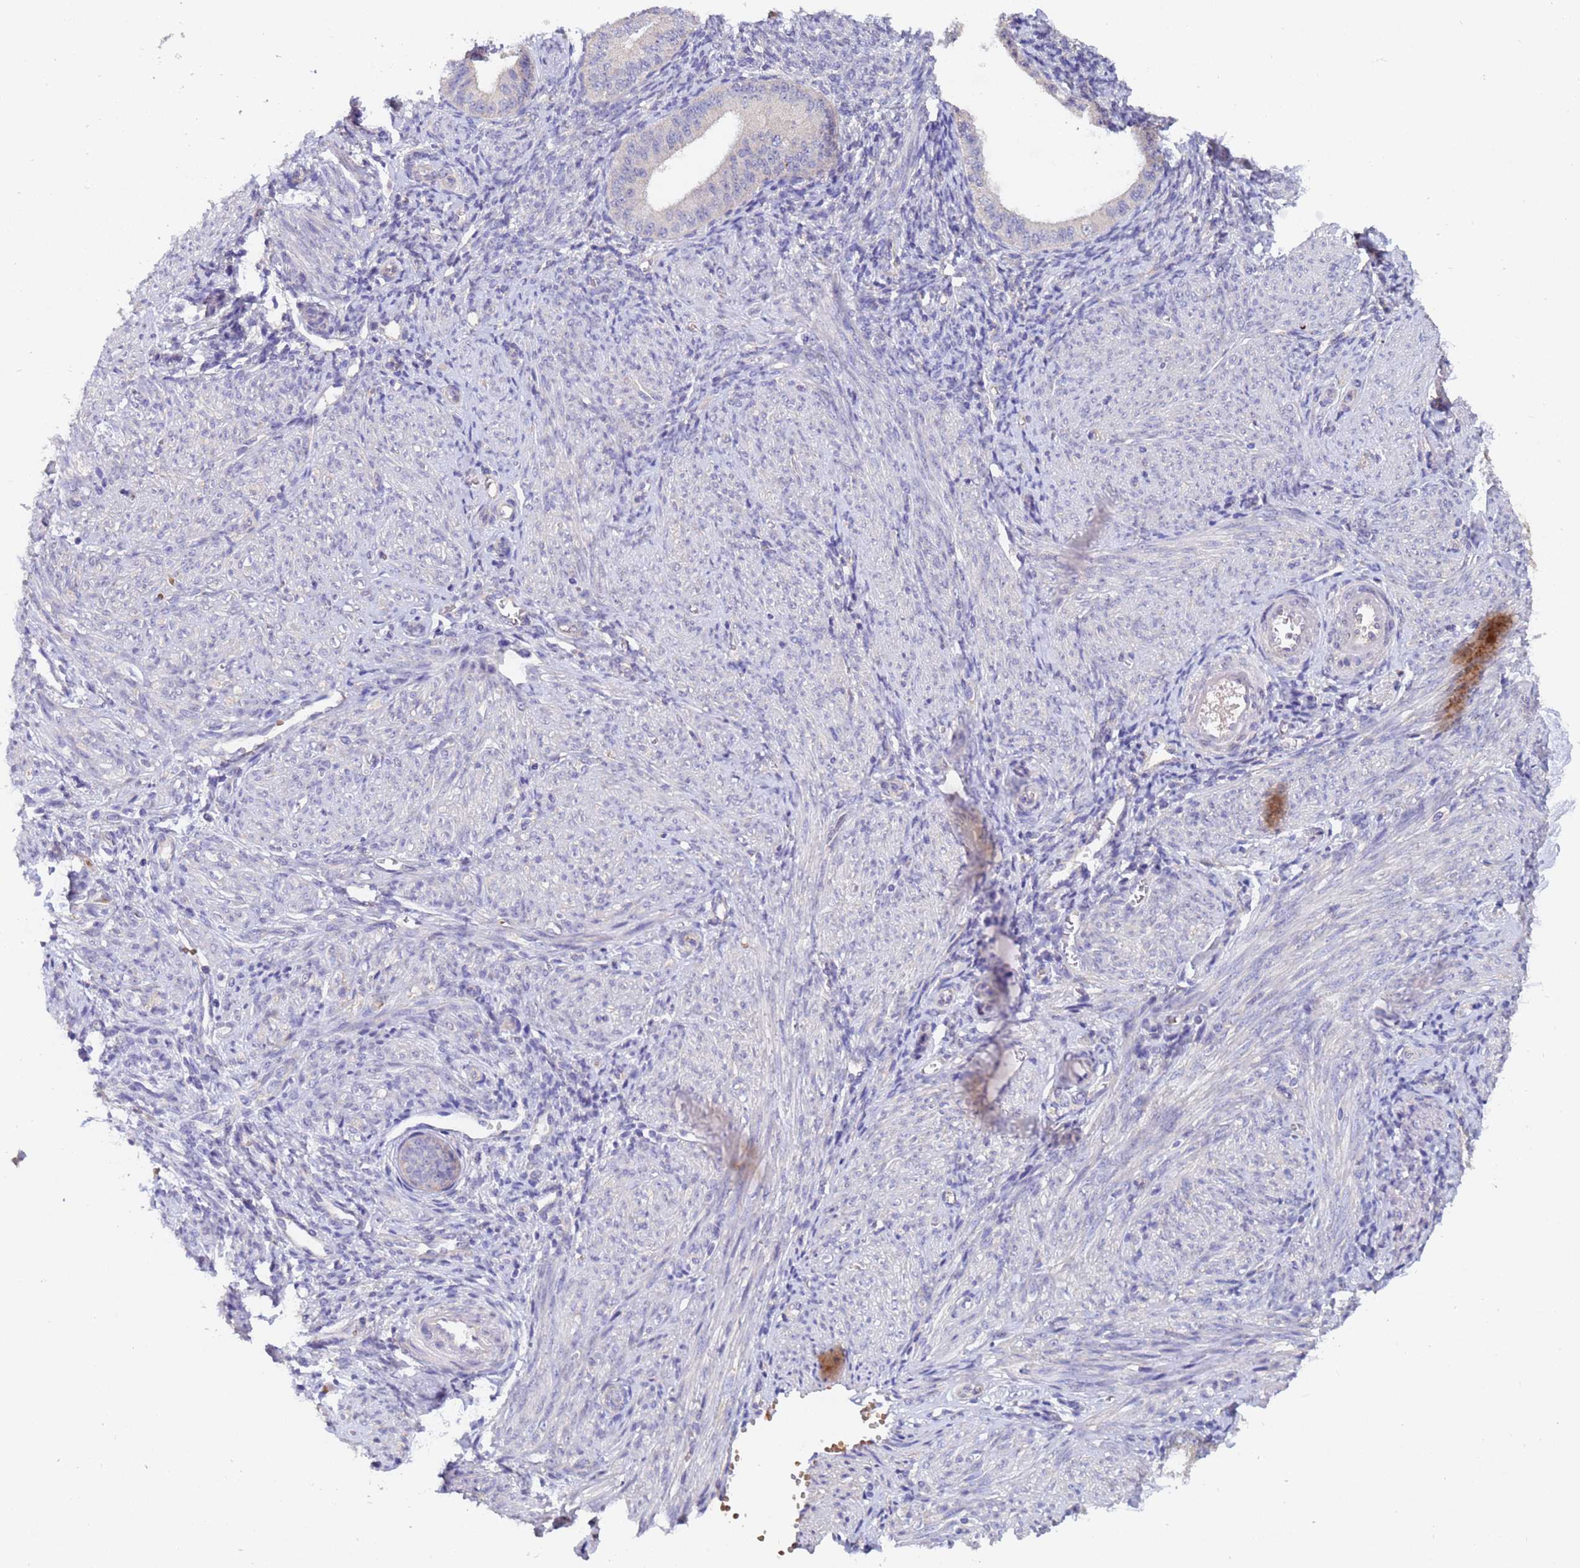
{"staining": {"intensity": "negative", "quantity": "none", "location": "none"}, "tissue": "endometrium", "cell_type": "Cells in endometrial stroma", "image_type": "normal", "snomed": [{"axis": "morphology", "description": "Normal tissue, NOS"}, {"axis": "topography", "description": "Endometrium"}], "caption": "Protein analysis of benign endometrium demonstrates no significant positivity in cells in endometrial stroma. (DAB immunohistochemistry (IHC) with hematoxylin counter stain).", "gene": "IHO1", "patient": {"sex": "female", "age": 49}}